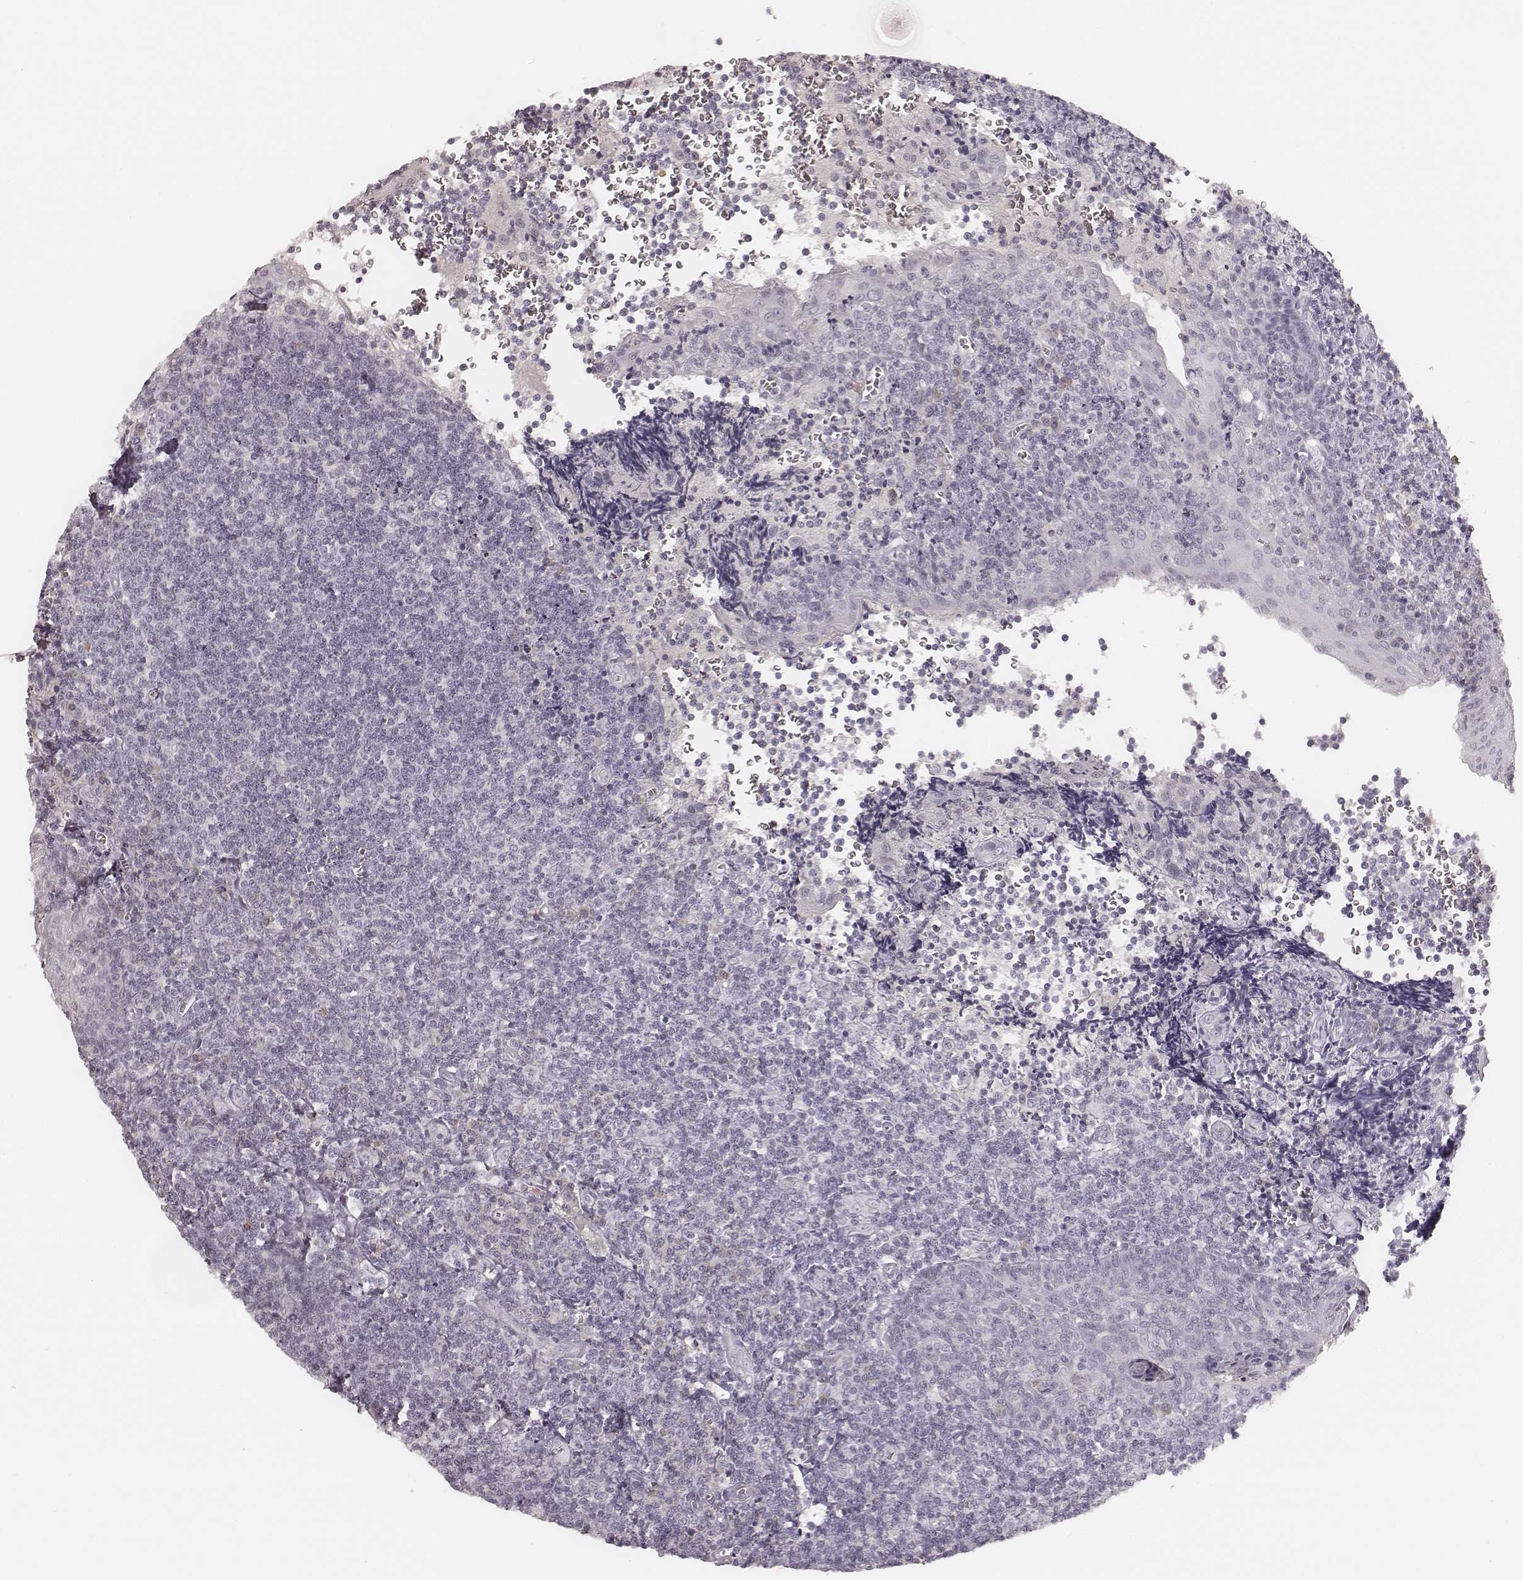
{"staining": {"intensity": "negative", "quantity": "none", "location": "none"}, "tissue": "tonsil", "cell_type": "Germinal center cells", "image_type": "normal", "snomed": [{"axis": "morphology", "description": "Normal tissue, NOS"}, {"axis": "morphology", "description": "Inflammation, NOS"}, {"axis": "topography", "description": "Tonsil"}], "caption": "DAB (3,3'-diaminobenzidine) immunohistochemical staining of unremarkable tonsil exhibits no significant staining in germinal center cells.", "gene": "MSX1", "patient": {"sex": "female", "age": 31}}